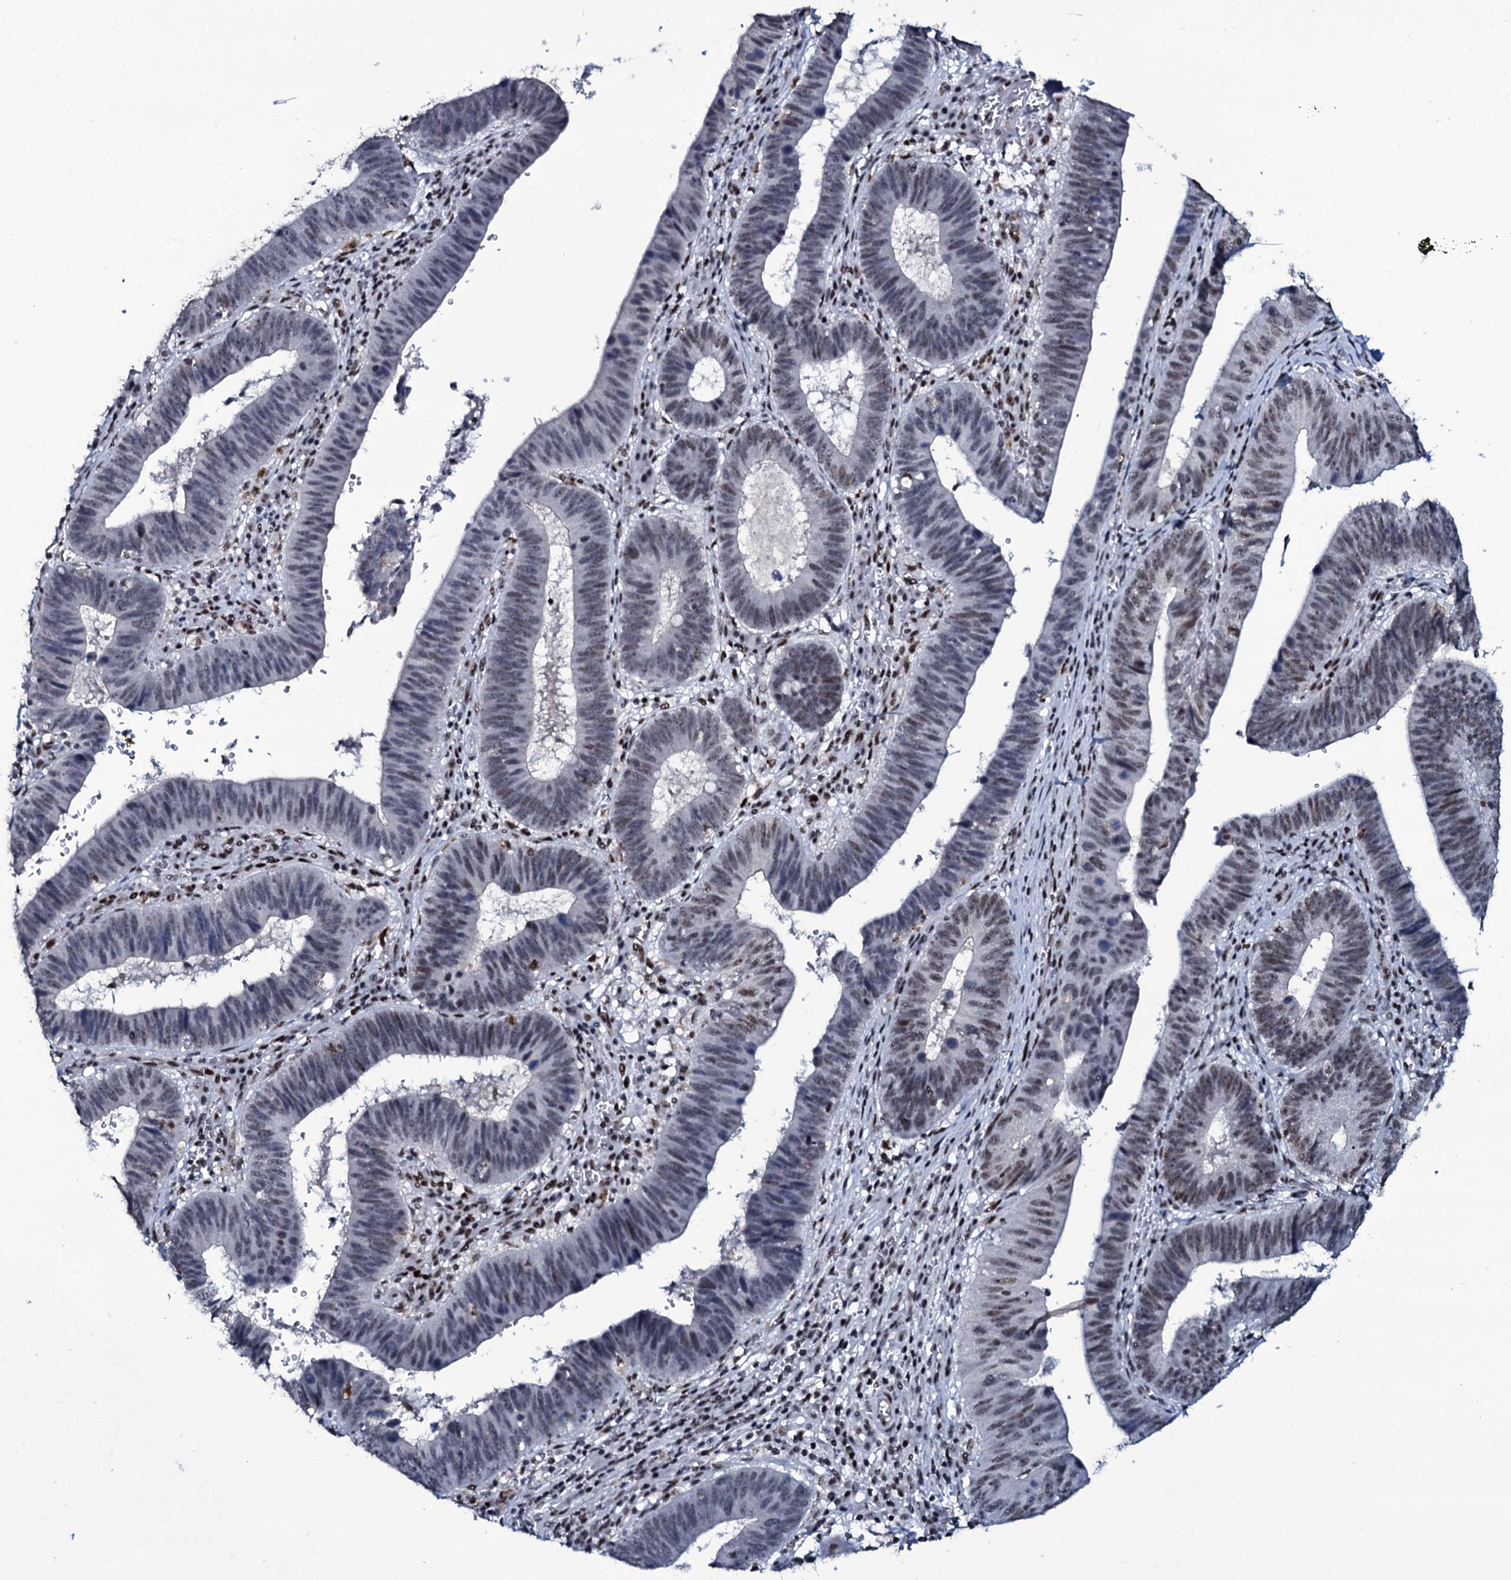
{"staining": {"intensity": "moderate", "quantity": "<25%", "location": "nuclear"}, "tissue": "stomach cancer", "cell_type": "Tumor cells", "image_type": "cancer", "snomed": [{"axis": "morphology", "description": "Adenocarcinoma, NOS"}, {"axis": "topography", "description": "Stomach"}], "caption": "Immunohistochemistry photomicrograph of neoplastic tissue: human stomach cancer (adenocarcinoma) stained using immunohistochemistry (IHC) exhibits low levels of moderate protein expression localized specifically in the nuclear of tumor cells, appearing as a nuclear brown color.", "gene": "ZMIZ2", "patient": {"sex": "male", "age": 59}}